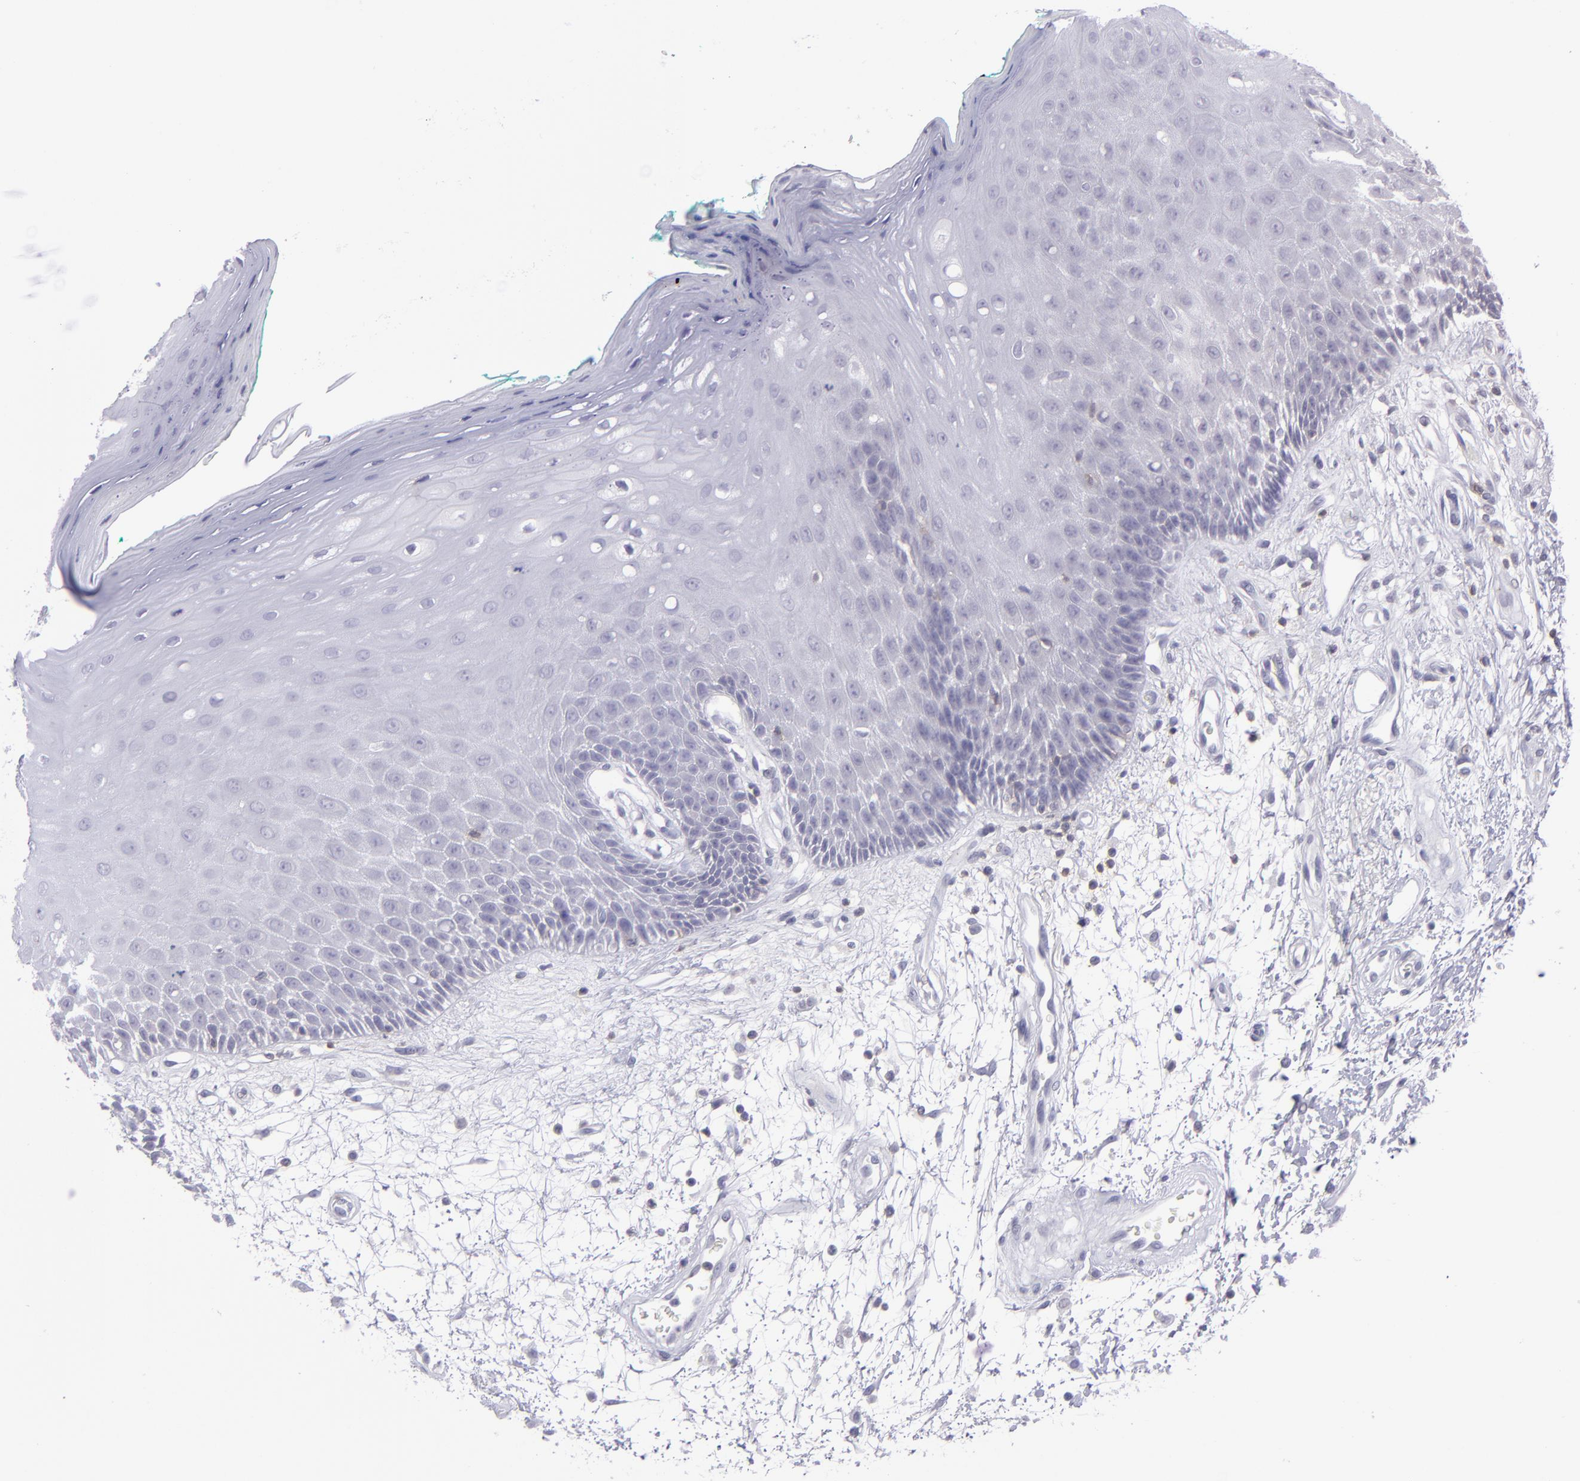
{"staining": {"intensity": "negative", "quantity": "none", "location": "none"}, "tissue": "oral mucosa", "cell_type": "Squamous epithelial cells", "image_type": "normal", "snomed": [{"axis": "morphology", "description": "Normal tissue, NOS"}, {"axis": "morphology", "description": "Squamous cell carcinoma, NOS"}, {"axis": "topography", "description": "Skeletal muscle"}, {"axis": "topography", "description": "Oral tissue"}, {"axis": "topography", "description": "Head-Neck"}], "caption": "DAB immunohistochemical staining of unremarkable human oral mucosa displays no significant expression in squamous epithelial cells. The staining was performed using DAB to visualize the protein expression in brown, while the nuclei were stained in blue with hematoxylin (Magnification: 20x).", "gene": "CD48", "patient": {"sex": "female", "age": 84}}